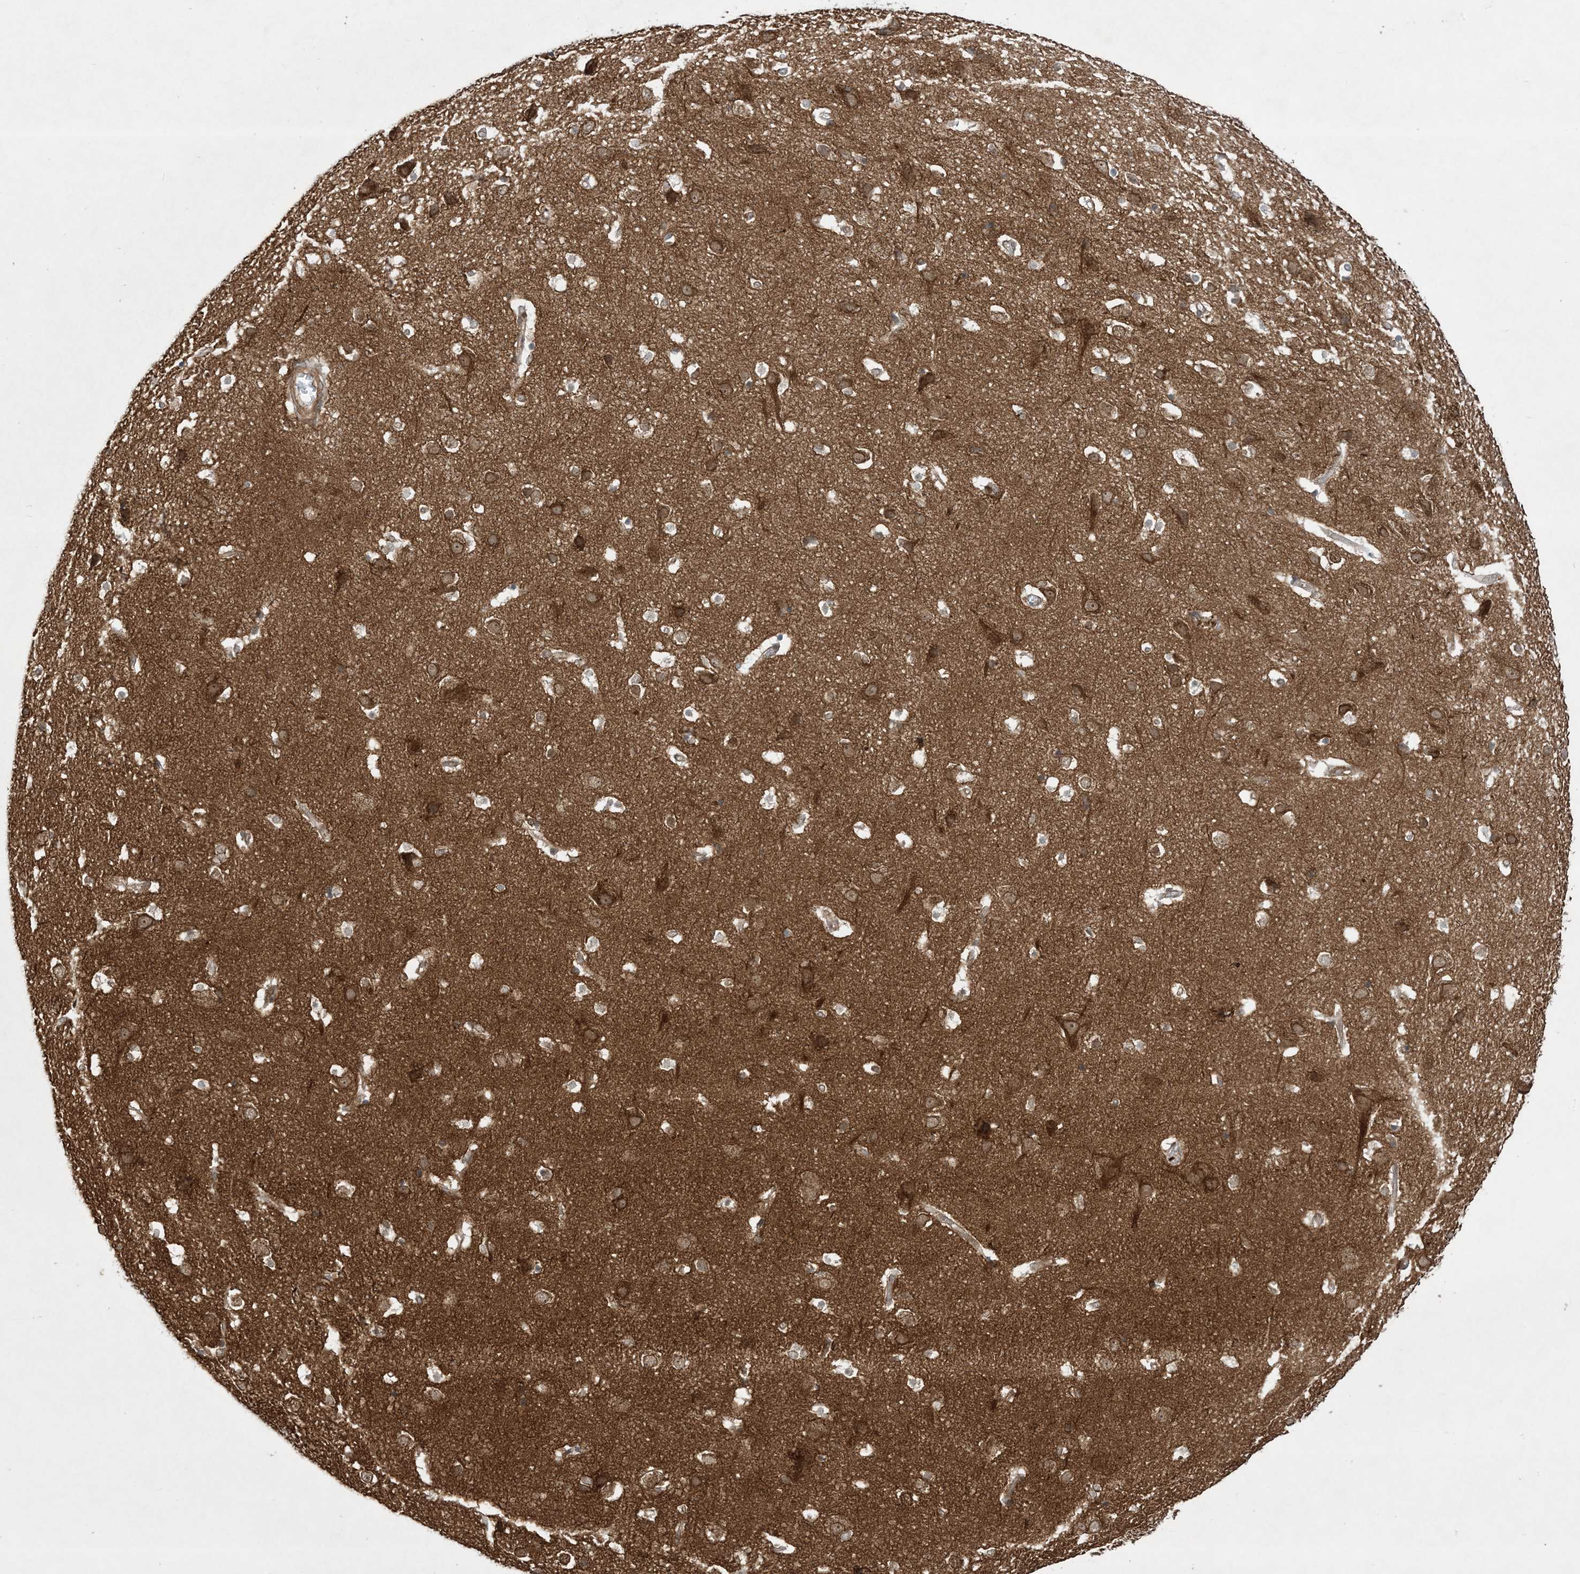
{"staining": {"intensity": "moderate", "quantity": ">75%", "location": "cytoplasmic/membranous"}, "tissue": "cerebral cortex", "cell_type": "Endothelial cells", "image_type": "normal", "snomed": [{"axis": "morphology", "description": "Normal tissue, NOS"}, {"axis": "topography", "description": "Cerebral cortex"}], "caption": "Immunohistochemical staining of unremarkable cerebral cortex displays moderate cytoplasmic/membranous protein expression in approximately >75% of endothelial cells.", "gene": "SOGA3", "patient": {"sex": "male", "age": 54}}